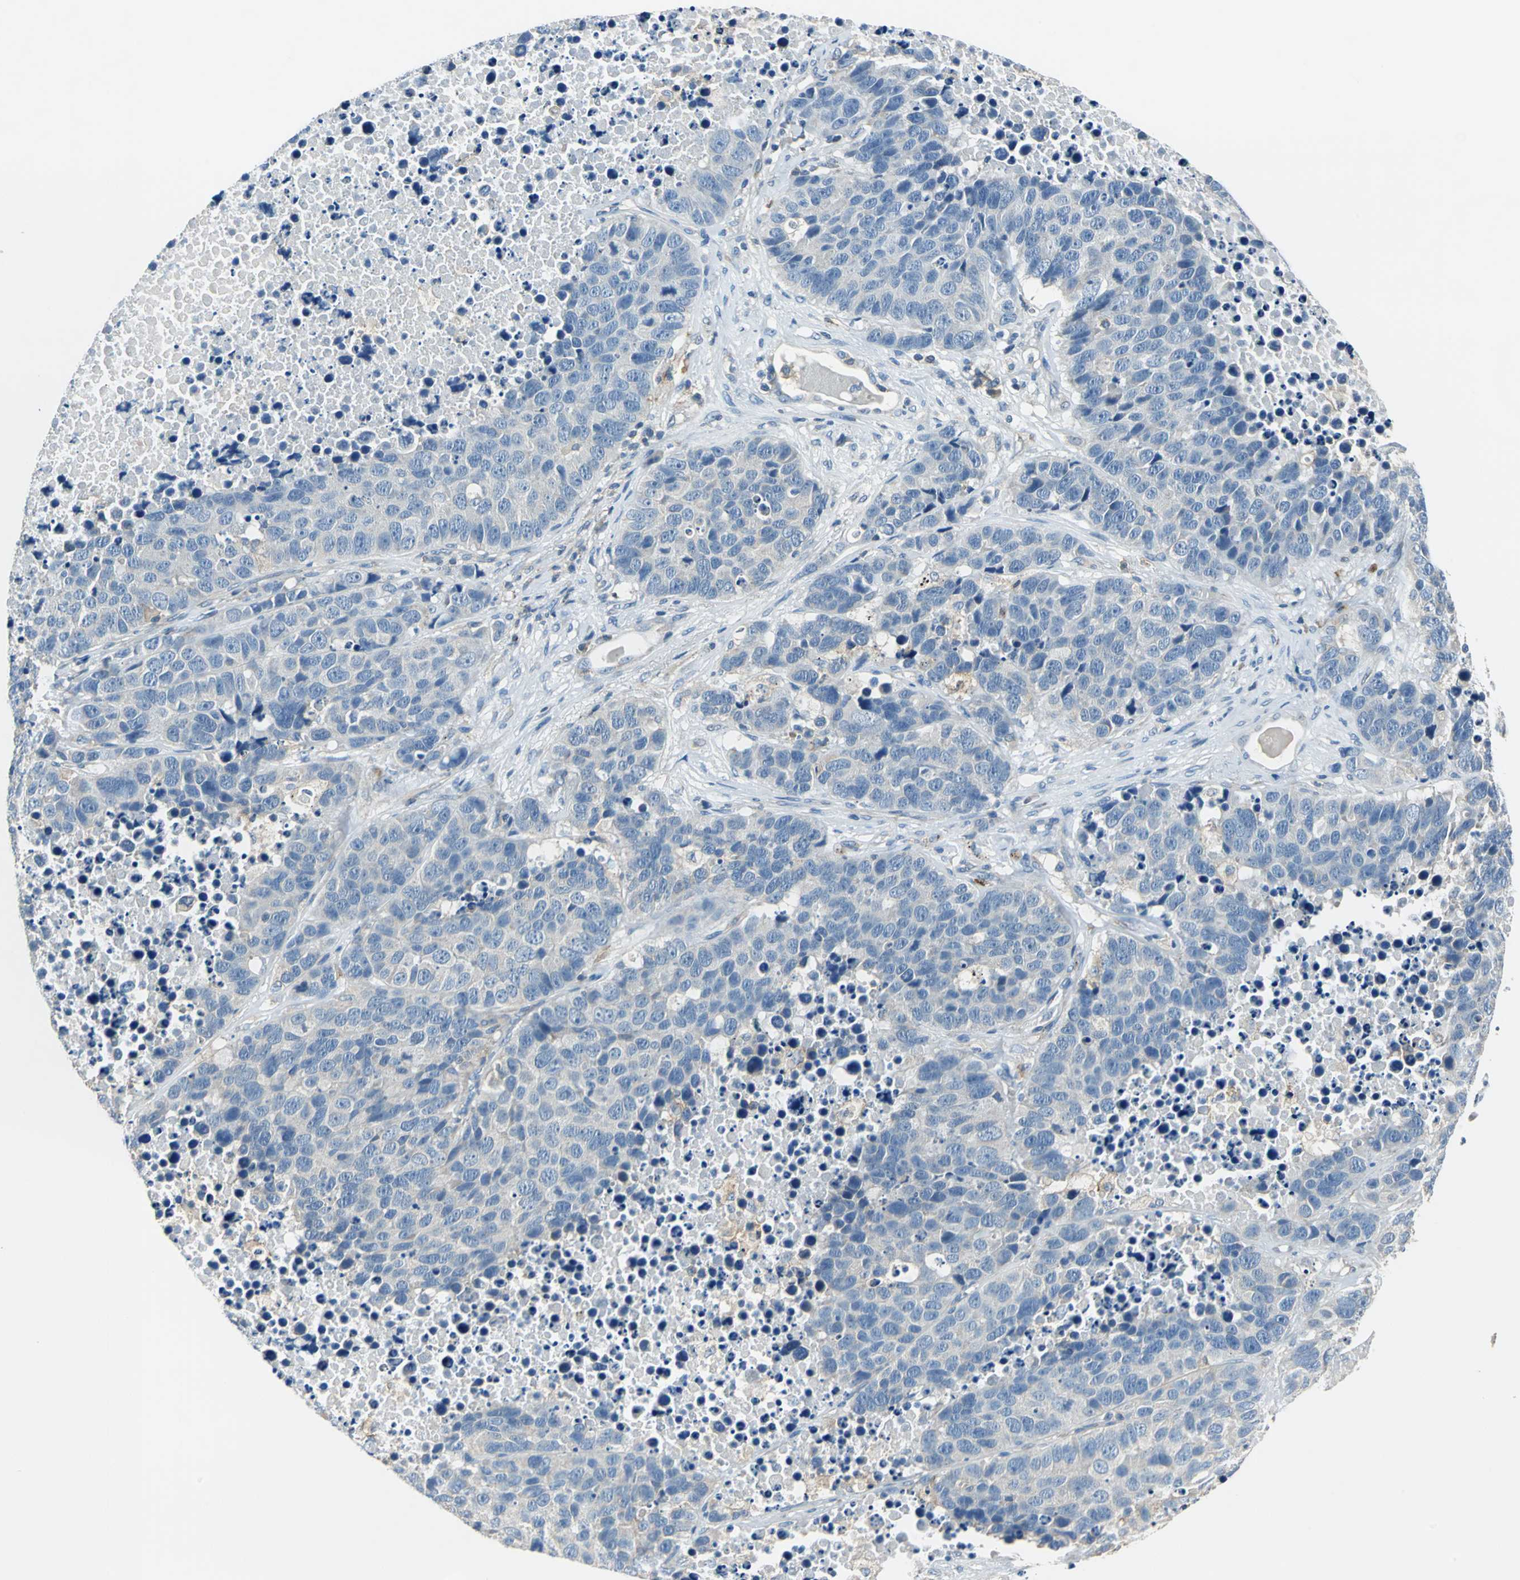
{"staining": {"intensity": "negative", "quantity": "none", "location": "none"}, "tissue": "carcinoid", "cell_type": "Tumor cells", "image_type": "cancer", "snomed": [{"axis": "morphology", "description": "Carcinoid, malignant, NOS"}, {"axis": "topography", "description": "Lung"}], "caption": "Tumor cells show no significant expression in malignant carcinoid. The staining is performed using DAB (3,3'-diaminobenzidine) brown chromogen with nuclei counter-stained in using hematoxylin.", "gene": "CPA3", "patient": {"sex": "male", "age": 60}}